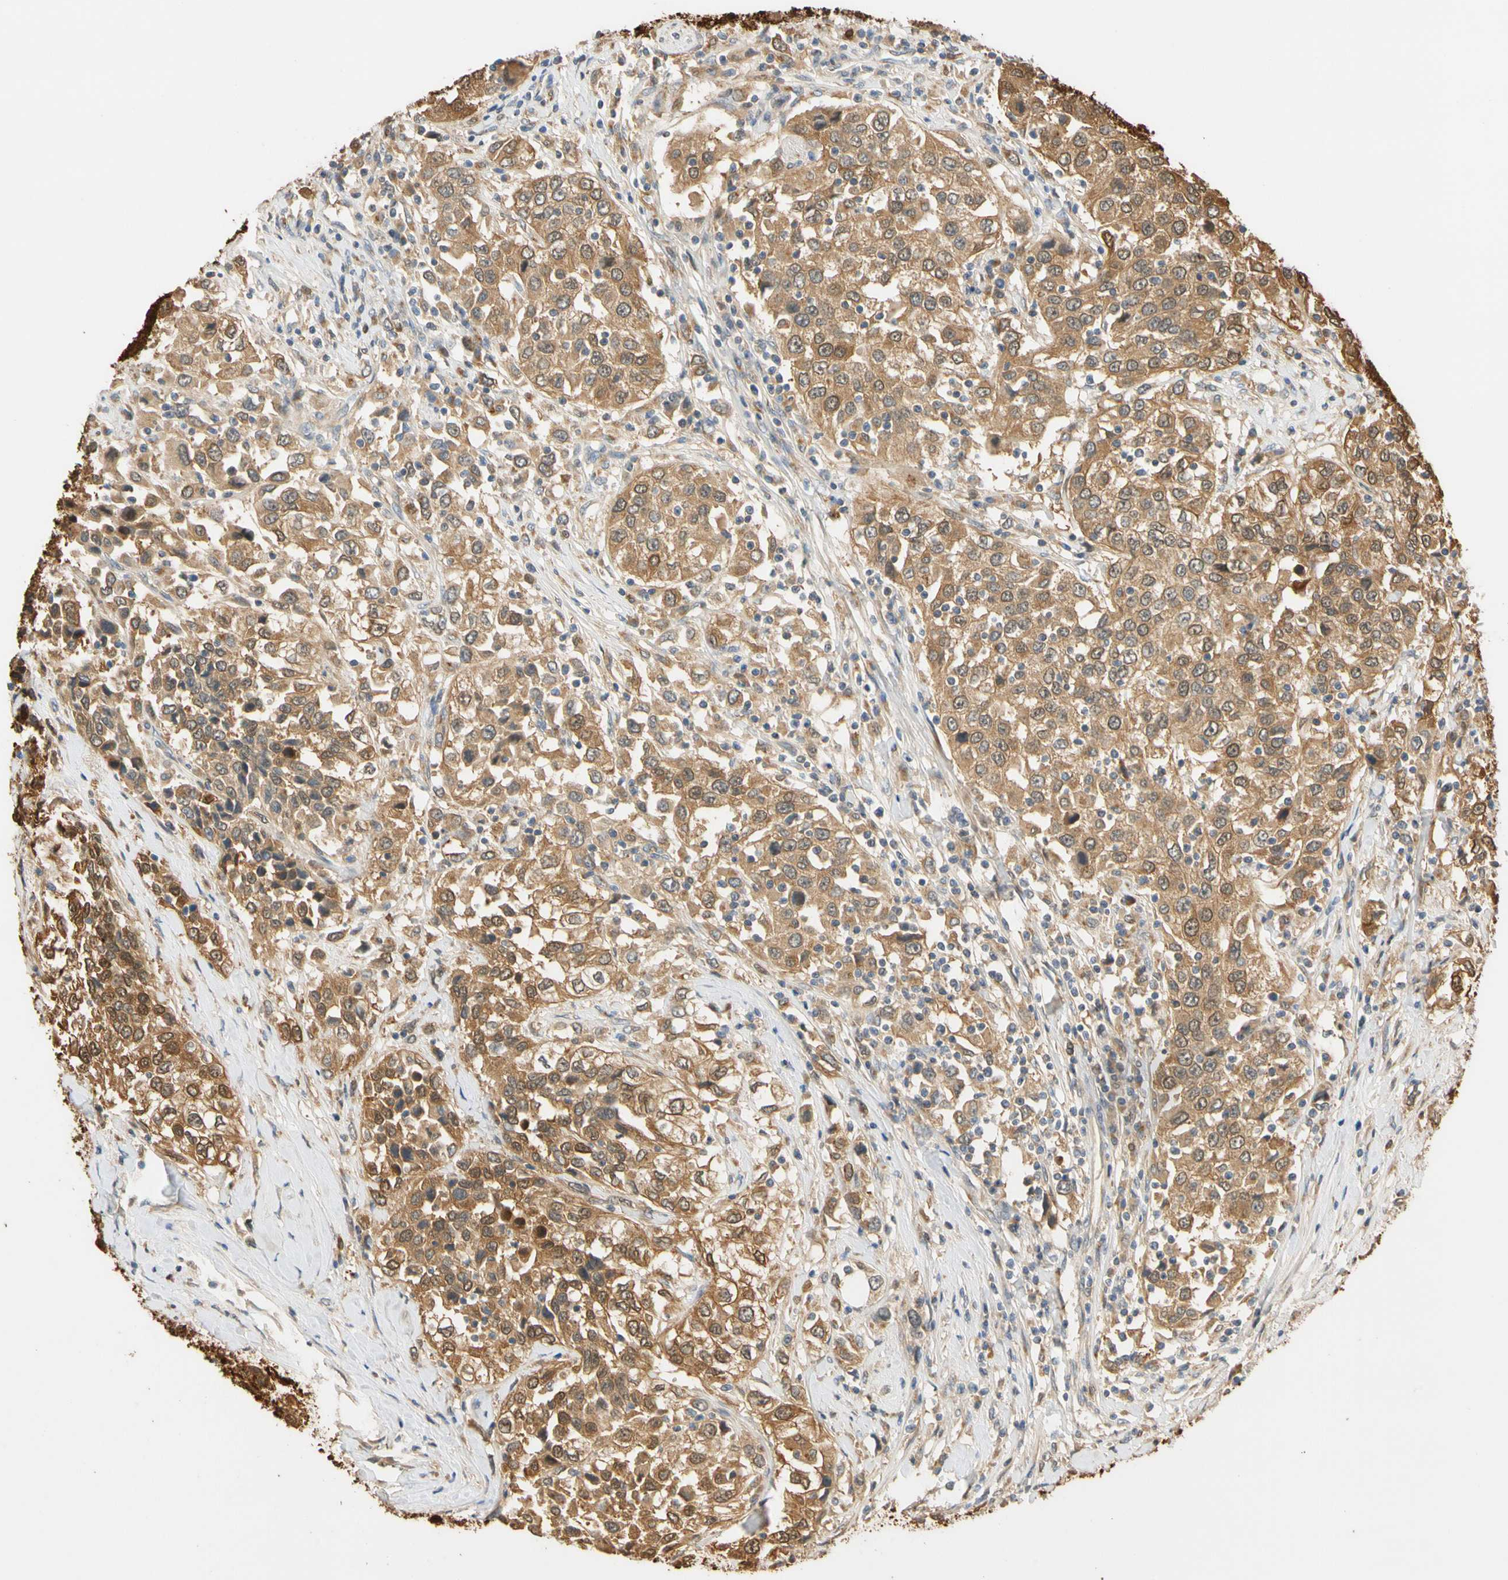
{"staining": {"intensity": "moderate", "quantity": ">75%", "location": "cytoplasmic/membranous"}, "tissue": "urothelial cancer", "cell_type": "Tumor cells", "image_type": "cancer", "snomed": [{"axis": "morphology", "description": "Urothelial carcinoma, High grade"}, {"axis": "topography", "description": "Urinary bladder"}], "caption": "Moderate cytoplasmic/membranous protein expression is identified in approximately >75% of tumor cells in high-grade urothelial carcinoma.", "gene": "GPSM2", "patient": {"sex": "female", "age": 80}}